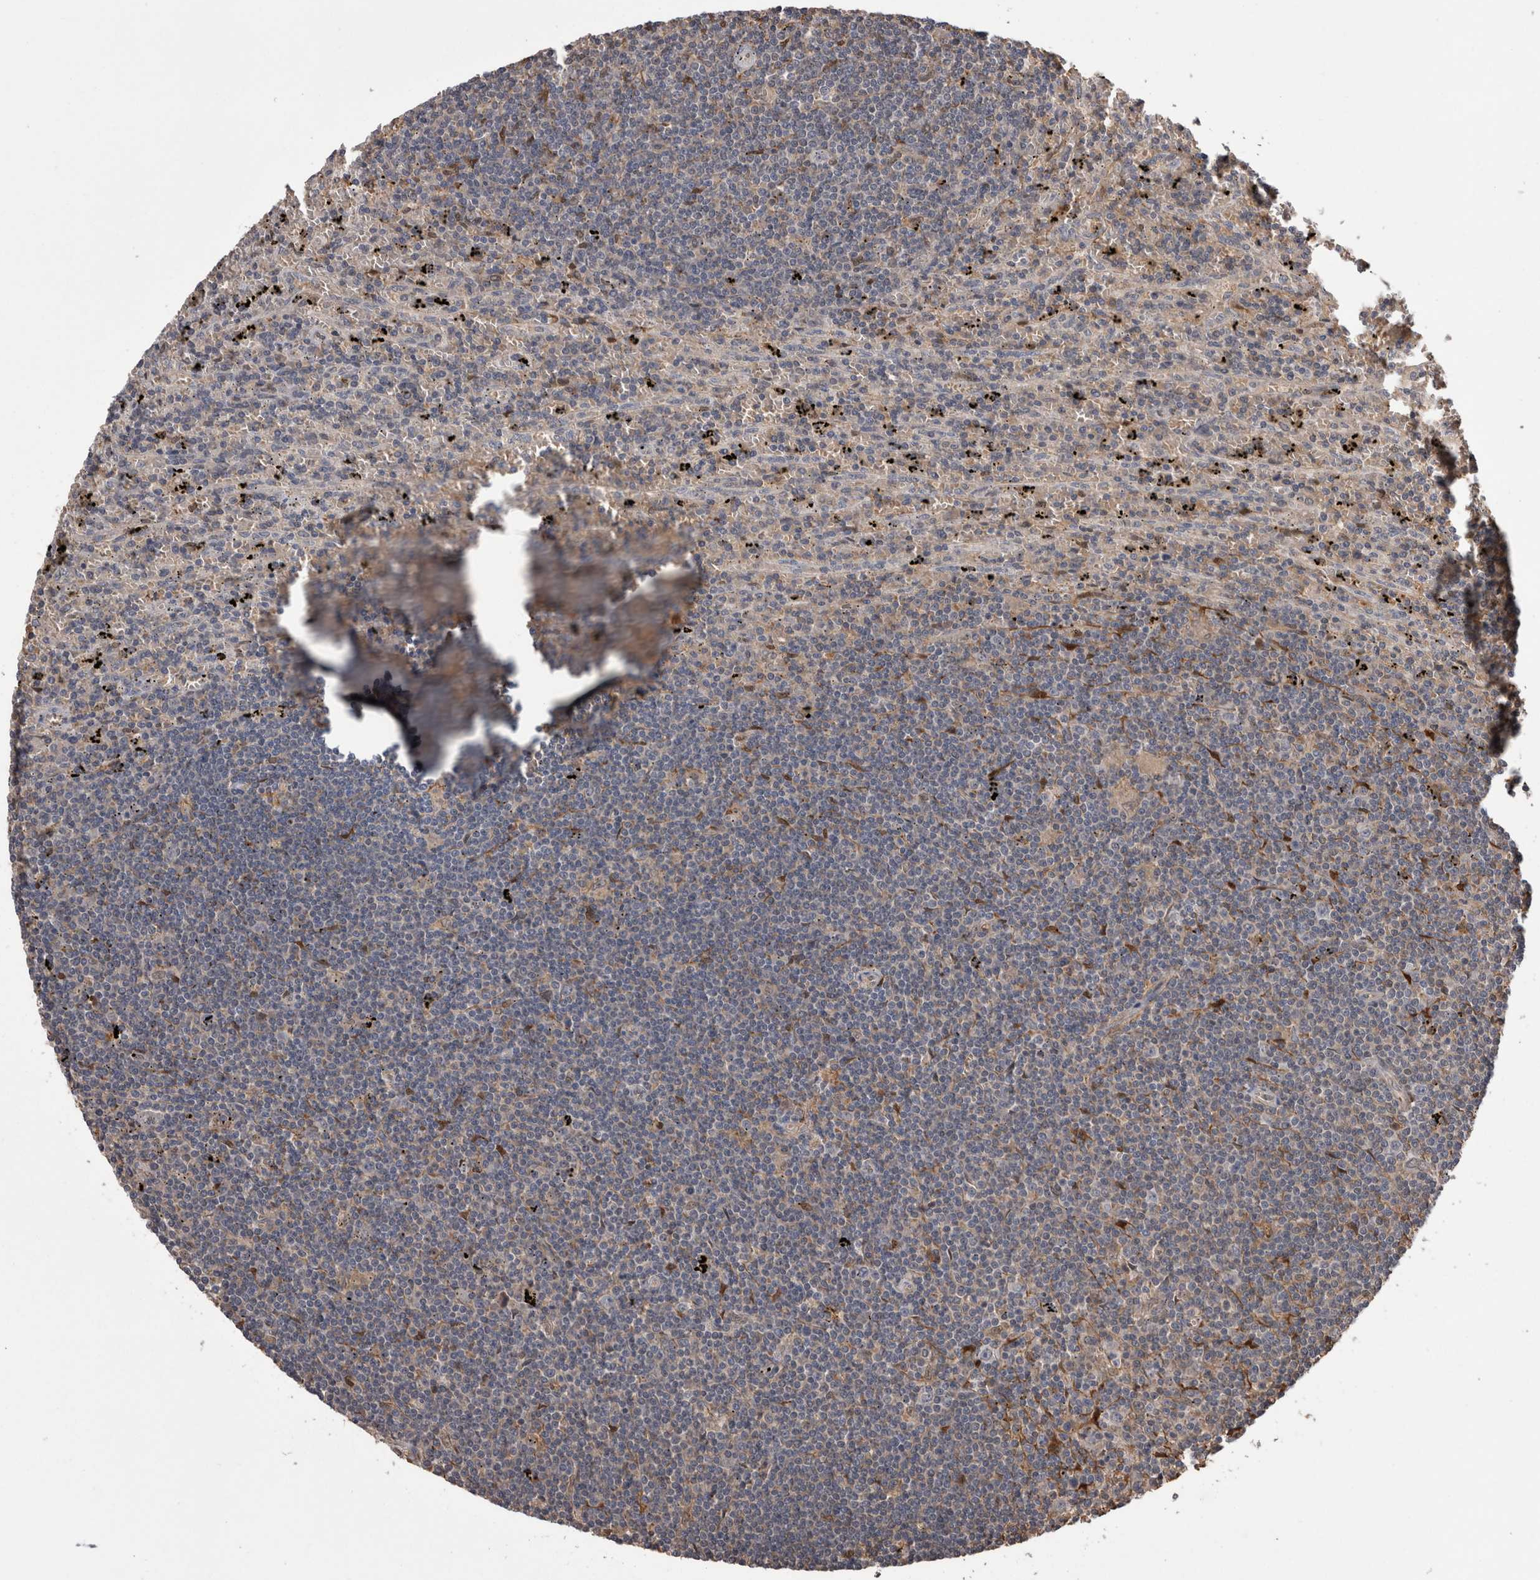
{"staining": {"intensity": "negative", "quantity": "none", "location": "none"}, "tissue": "lymphoma", "cell_type": "Tumor cells", "image_type": "cancer", "snomed": [{"axis": "morphology", "description": "Malignant lymphoma, non-Hodgkin's type, Low grade"}, {"axis": "topography", "description": "Spleen"}], "caption": "High power microscopy photomicrograph of an immunohistochemistry (IHC) photomicrograph of lymphoma, revealing no significant positivity in tumor cells.", "gene": "LXN", "patient": {"sex": "male", "age": 76}}